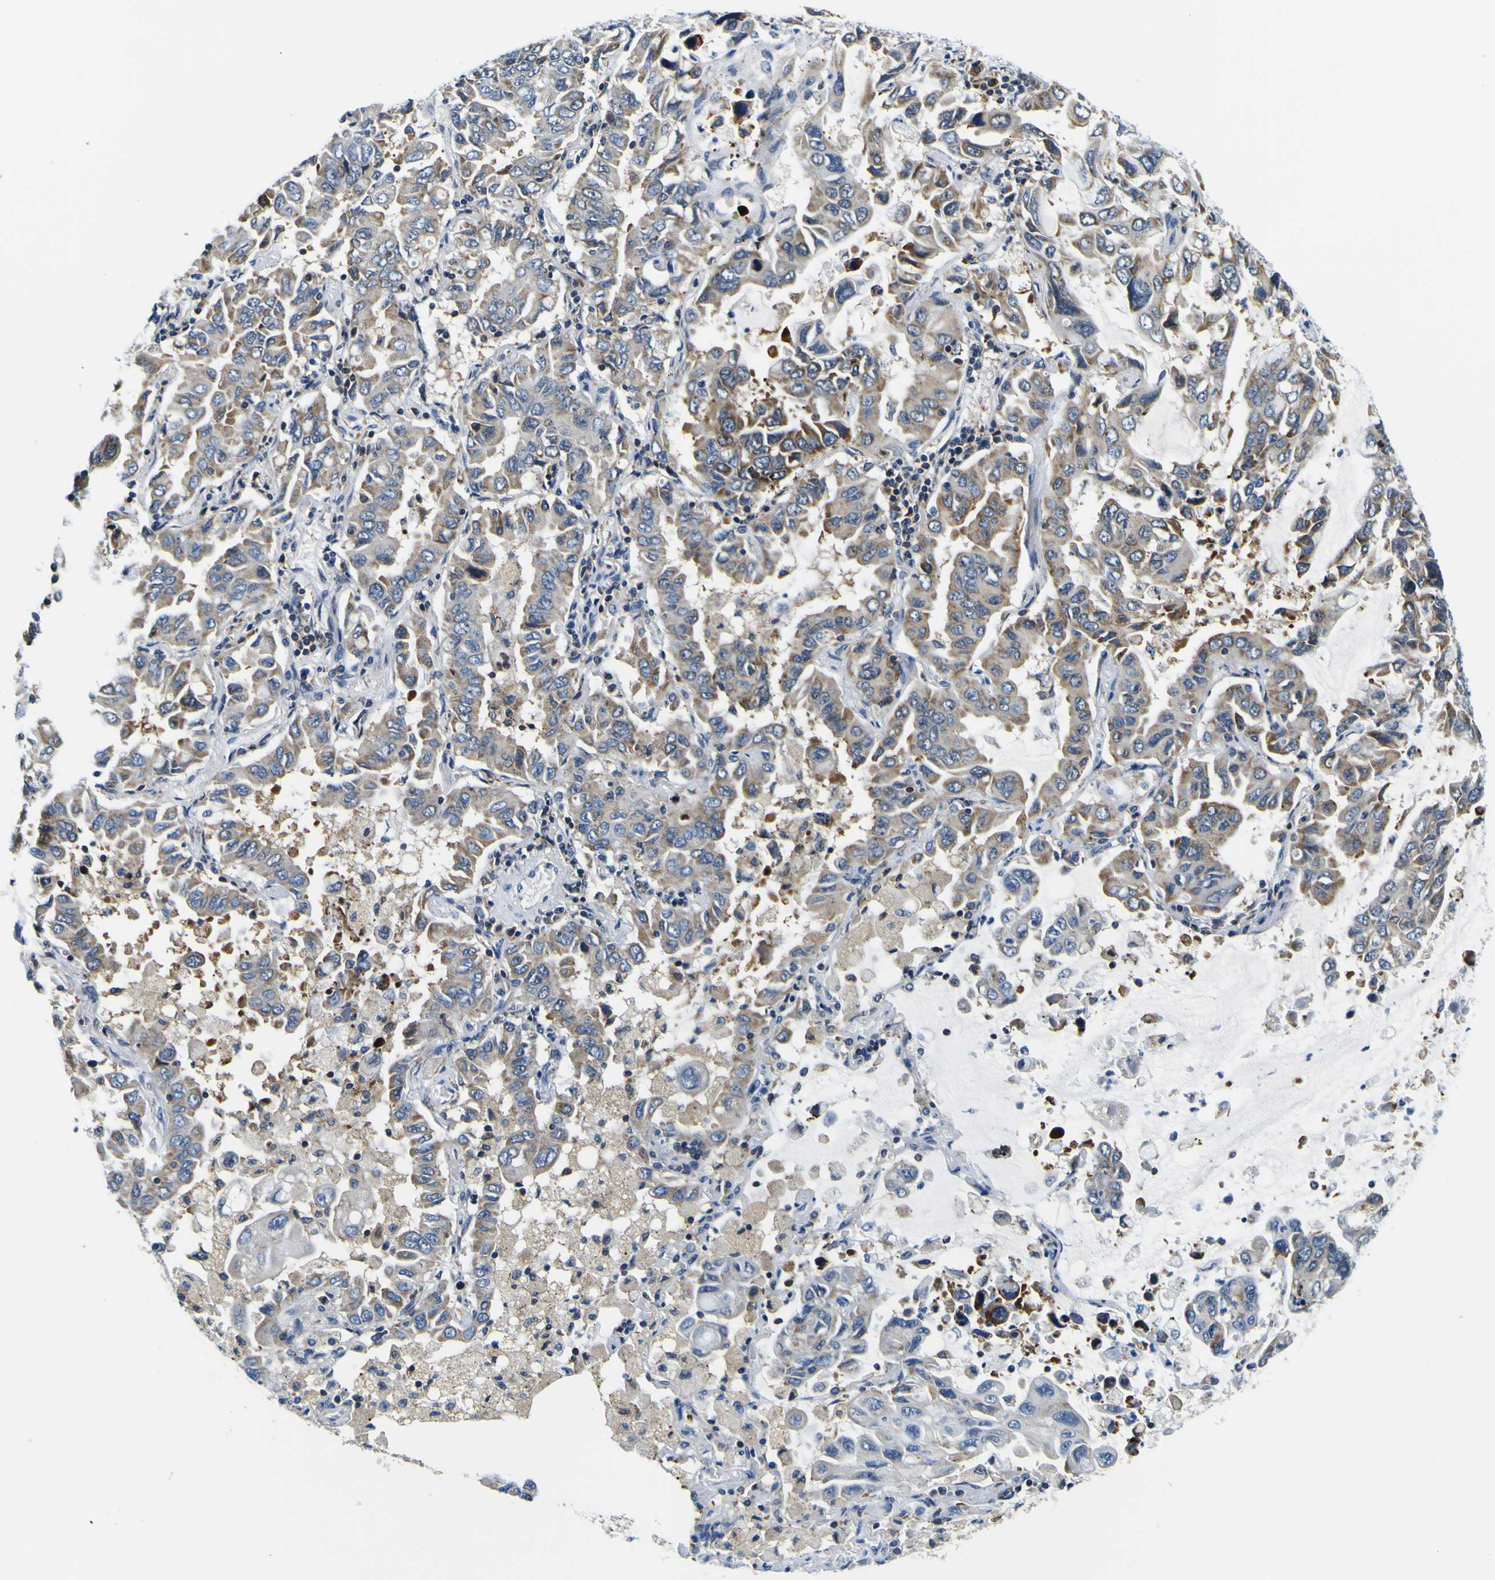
{"staining": {"intensity": "weak", "quantity": ">75%", "location": "cytoplasmic/membranous"}, "tissue": "lung cancer", "cell_type": "Tumor cells", "image_type": "cancer", "snomed": [{"axis": "morphology", "description": "Adenocarcinoma, NOS"}, {"axis": "topography", "description": "Lung"}], "caption": "Lung cancer (adenocarcinoma) stained with a protein marker exhibits weak staining in tumor cells.", "gene": "NLRP3", "patient": {"sex": "male", "age": 64}}